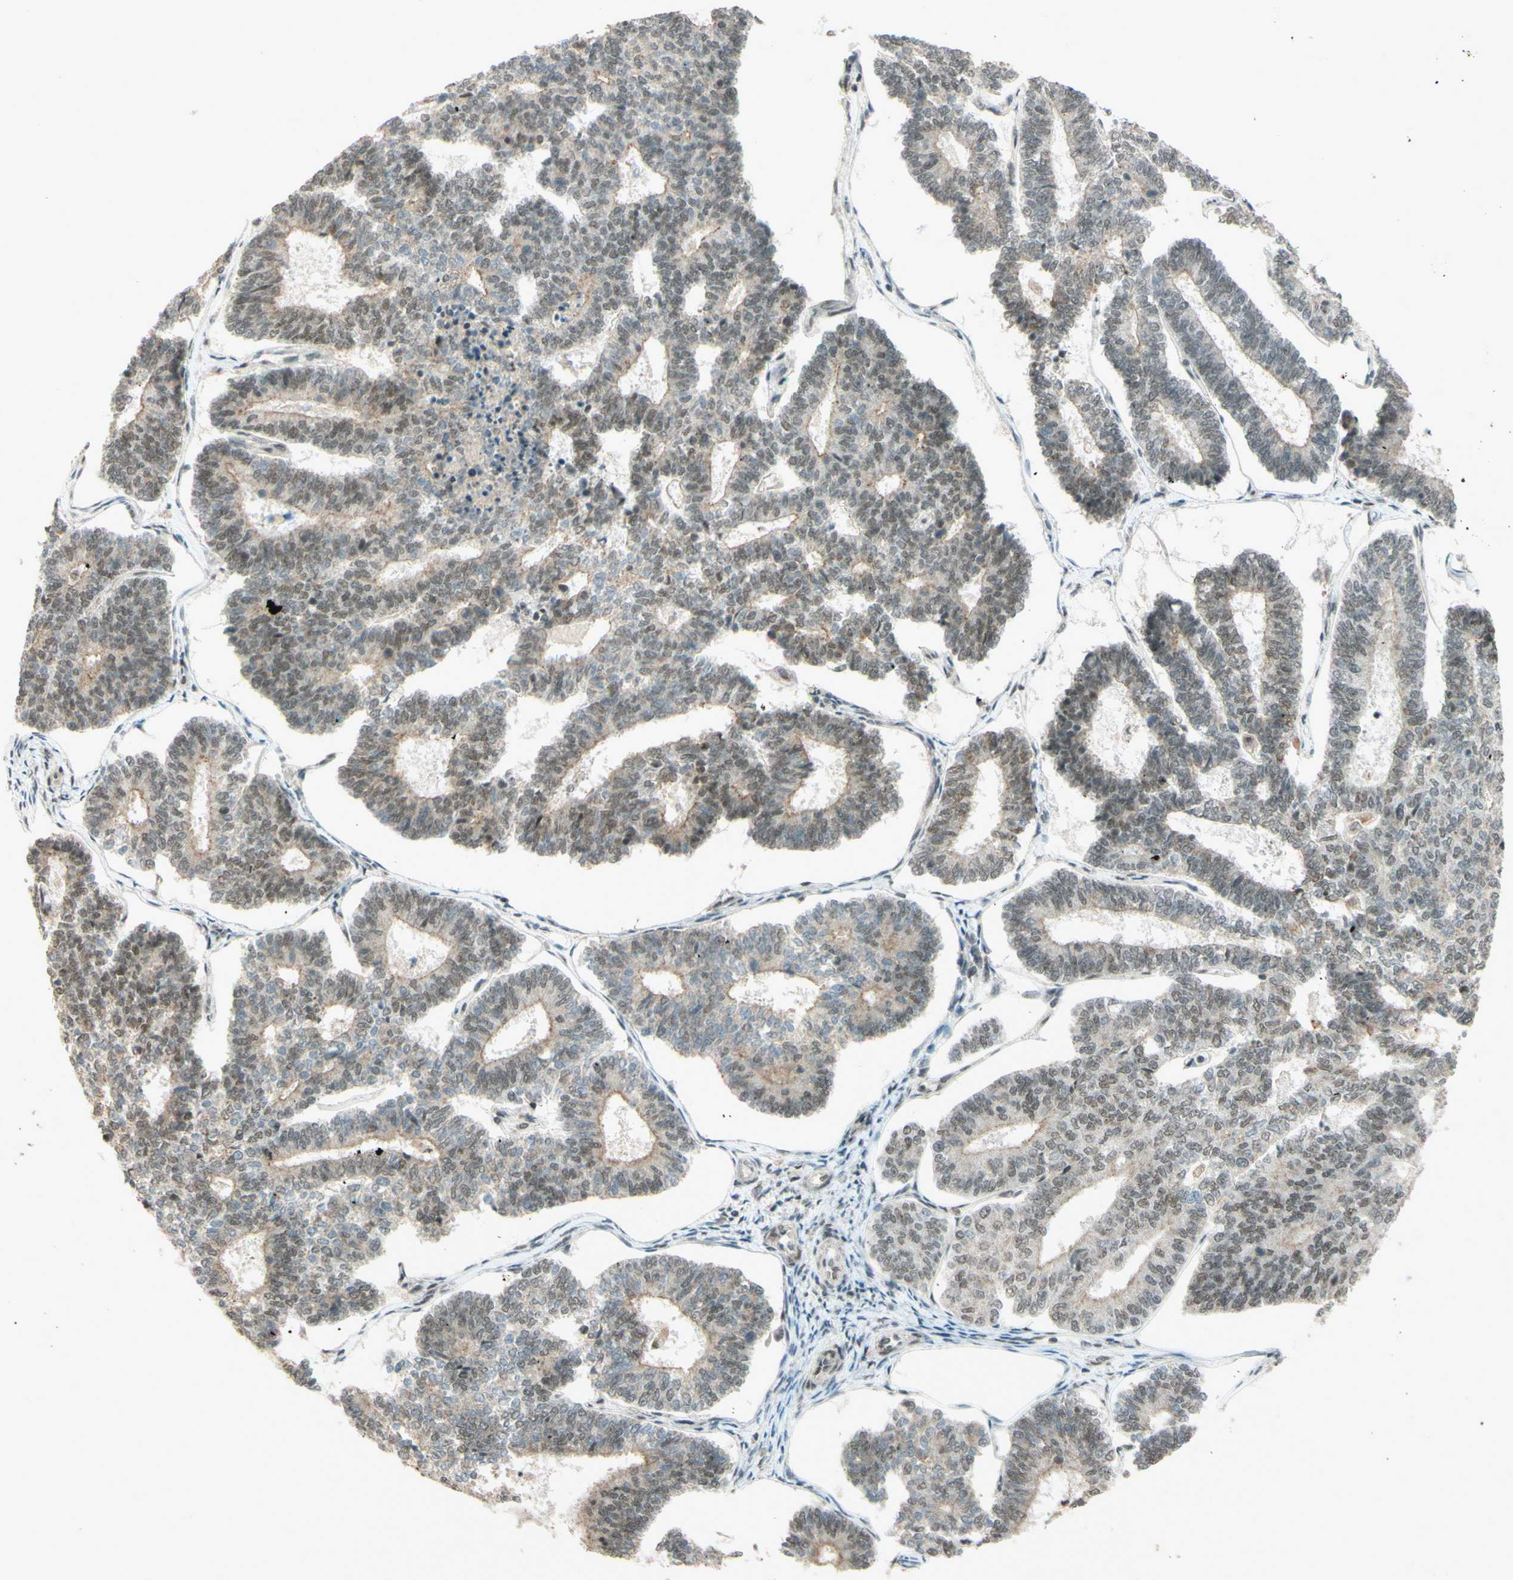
{"staining": {"intensity": "weak", "quantity": ">75%", "location": "nuclear"}, "tissue": "endometrial cancer", "cell_type": "Tumor cells", "image_type": "cancer", "snomed": [{"axis": "morphology", "description": "Adenocarcinoma, NOS"}, {"axis": "topography", "description": "Endometrium"}], "caption": "Adenocarcinoma (endometrial) tissue shows weak nuclear expression in approximately >75% of tumor cells, visualized by immunohistochemistry.", "gene": "SMARCB1", "patient": {"sex": "female", "age": 70}}